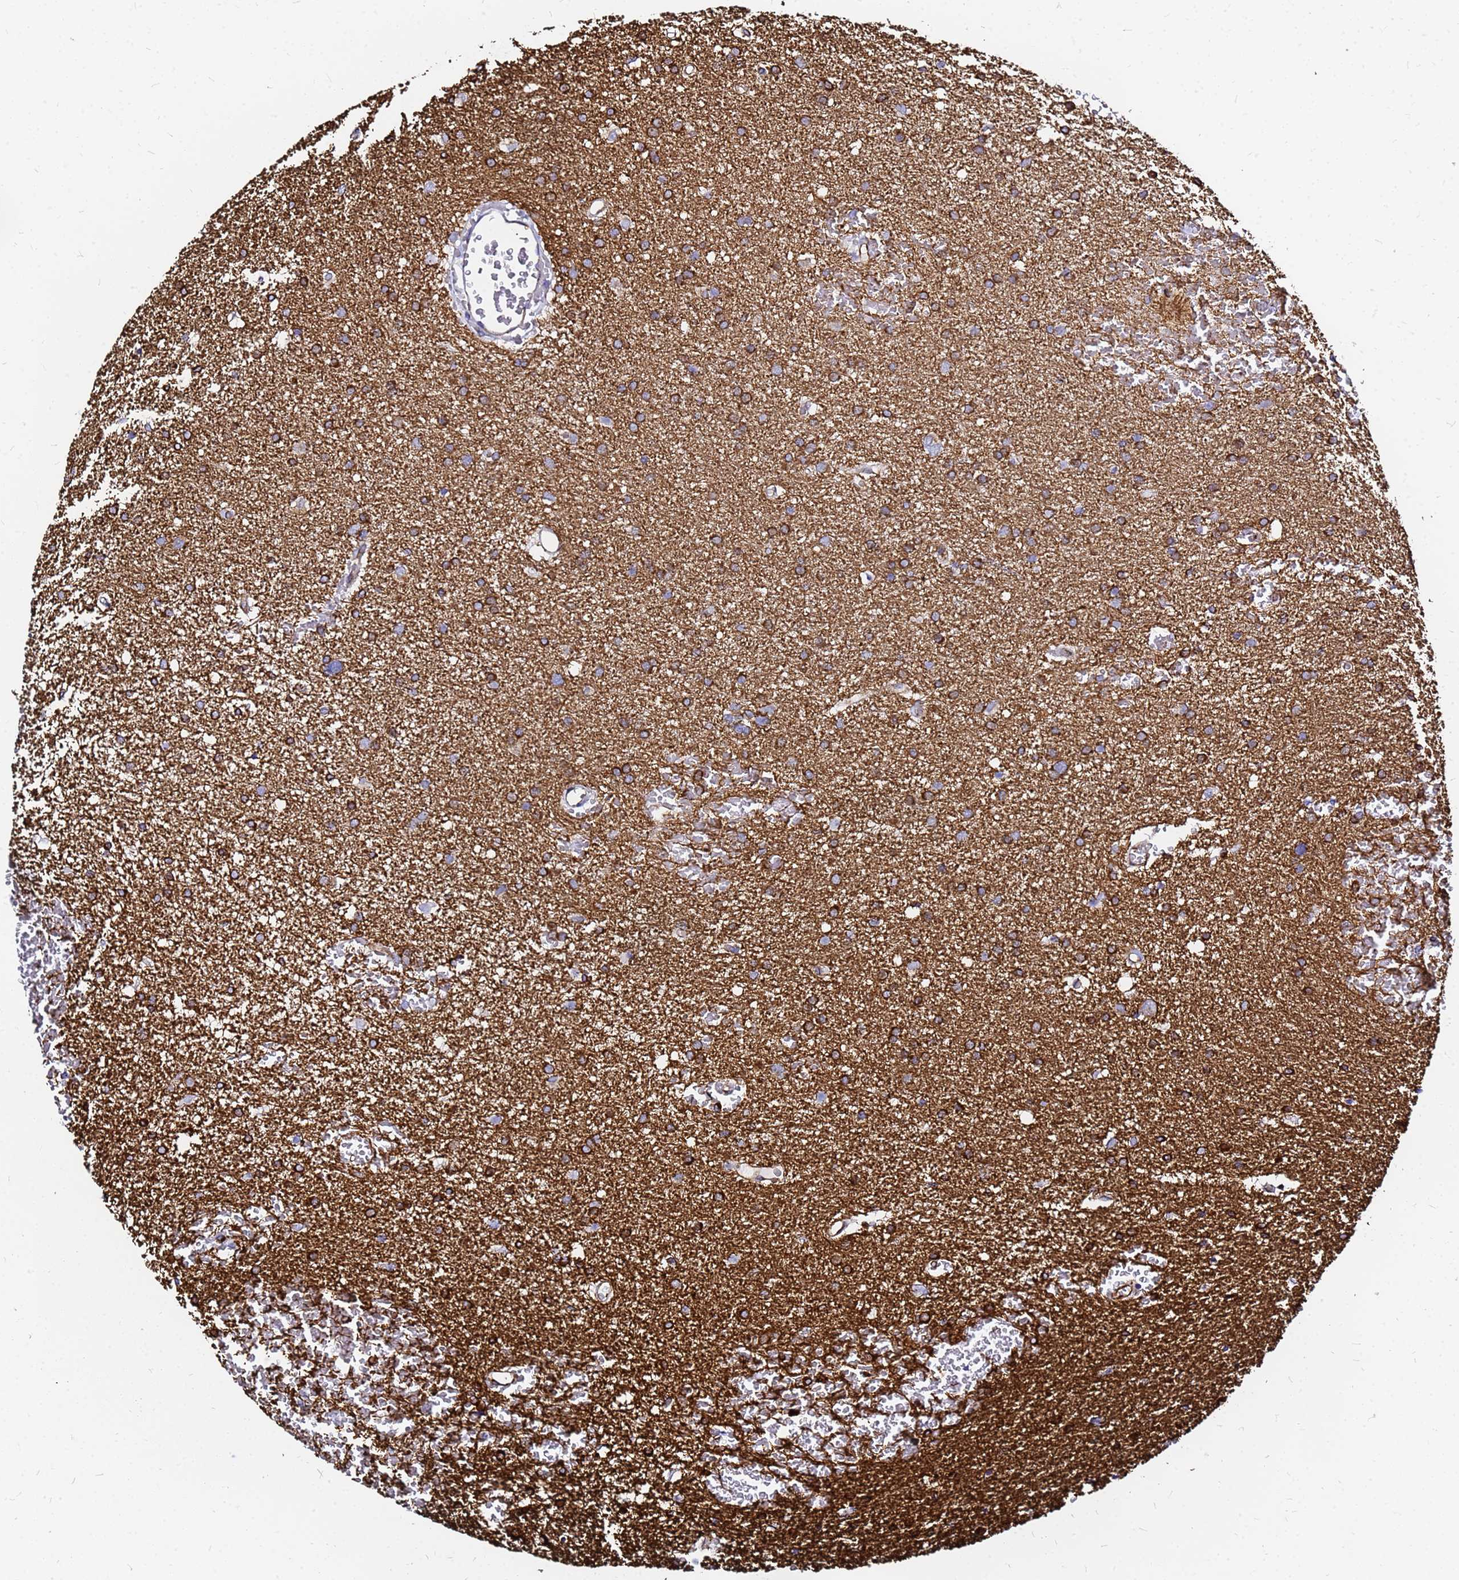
{"staining": {"intensity": "strong", "quantity": "25%-75%", "location": "cytoplasmic/membranous"}, "tissue": "glioma", "cell_type": "Tumor cells", "image_type": "cancer", "snomed": [{"axis": "morphology", "description": "Glioma, malignant, High grade"}, {"axis": "topography", "description": "Cerebral cortex"}], "caption": "Immunohistochemical staining of human glioma displays high levels of strong cytoplasmic/membranous positivity in approximately 25%-75% of tumor cells.", "gene": "TUBA8", "patient": {"sex": "female", "age": 36}}